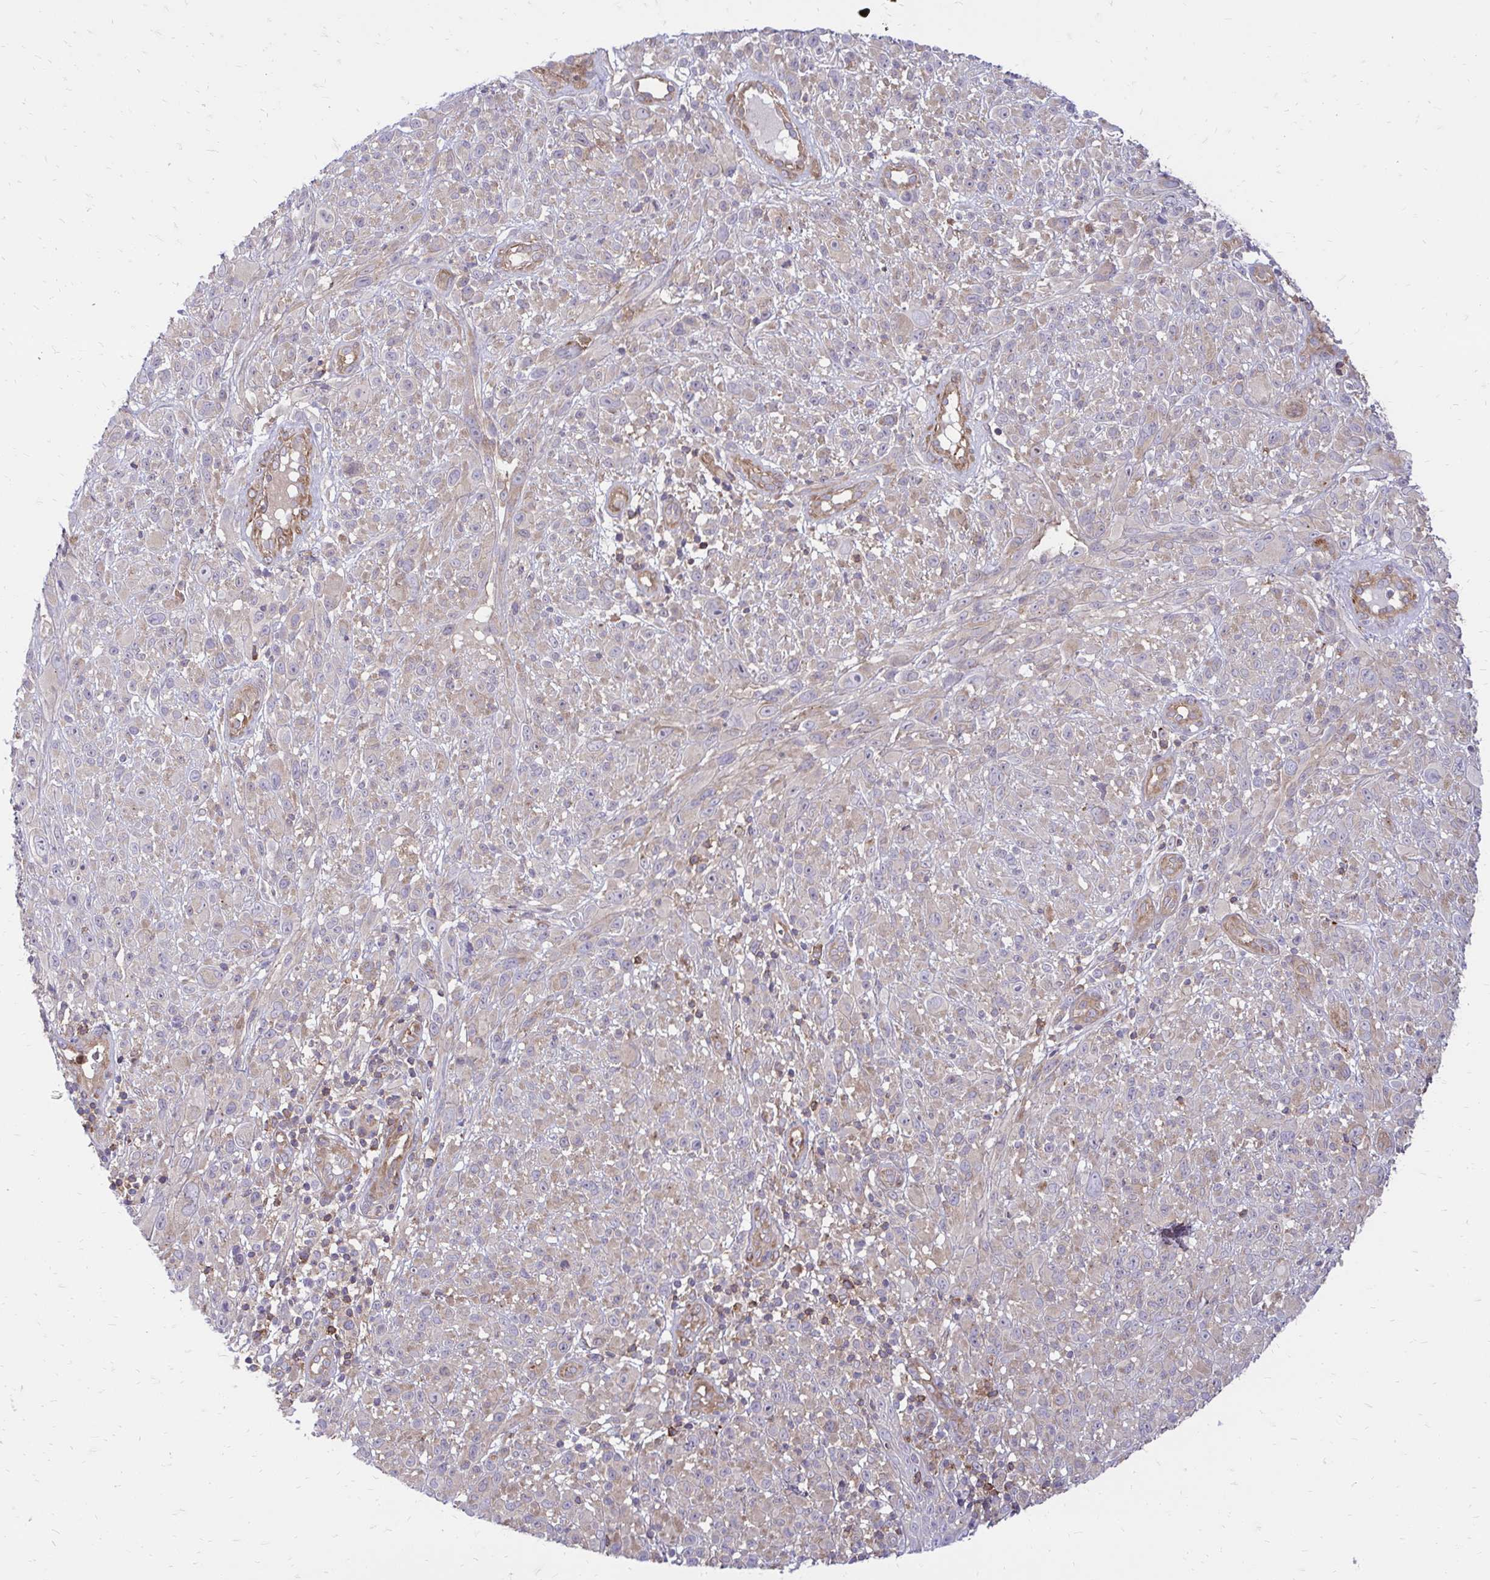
{"staining": {"intensity": "weak", "quantity": "<25%", "location": "cytoplasmic/membranous"}, "tissue": "melanoma", "cell_type": "Tumor cells", "image_type": "cancer", "snomed": [{"axis": "morphology", "description": "Malignant melanoma, NOS"}, {"axis": "topography", "description": "Skin"}], "caption": "This is a image of immunohistochemistry staining of melanoma, which shows no positivity in tumor cells.", "gene": "ASAP1", "patient": {"sex": "male", "age": 68}}